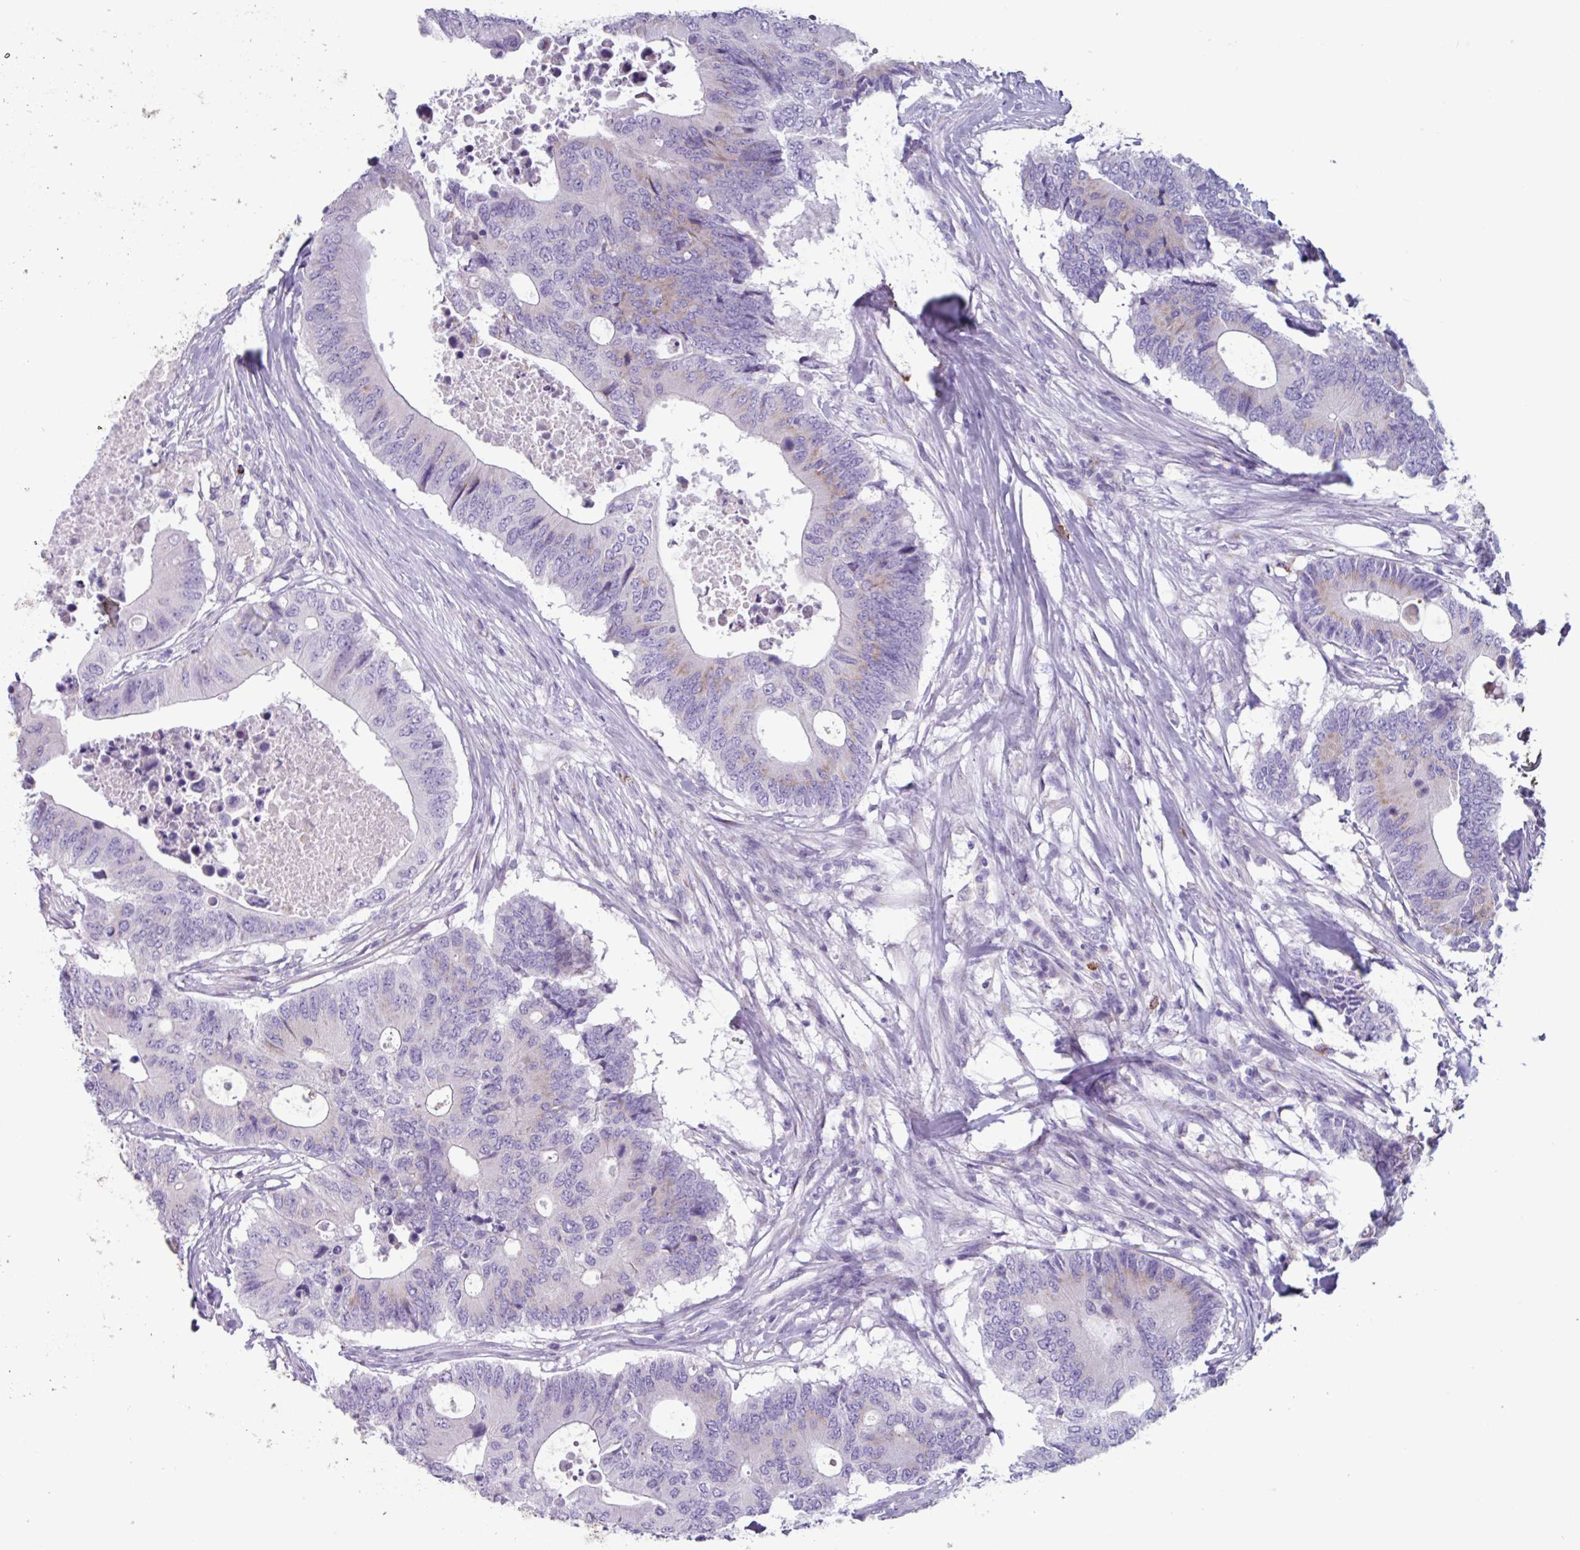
{"staining": {"intensity": "moderate", "quantity": "<25%", "location": "cytoplasmic/membranous"}, "tissue": "colorectal cancer", "cell_type": "Tumor cells", "image_type": "cancer", "snomed": [{"axis": "morphology", "description": "Adenocarcinoma, NOS"}, {"axis": "topography", "description": "Colon"}], "caption": "IHC of human colorectal cancer reveals low levels of moderate cytoplasmic/membranous positivity in about <25% of tumor cells.", "gene": "ADGRE1", "patient": {"sex": "male", "age": 71}}